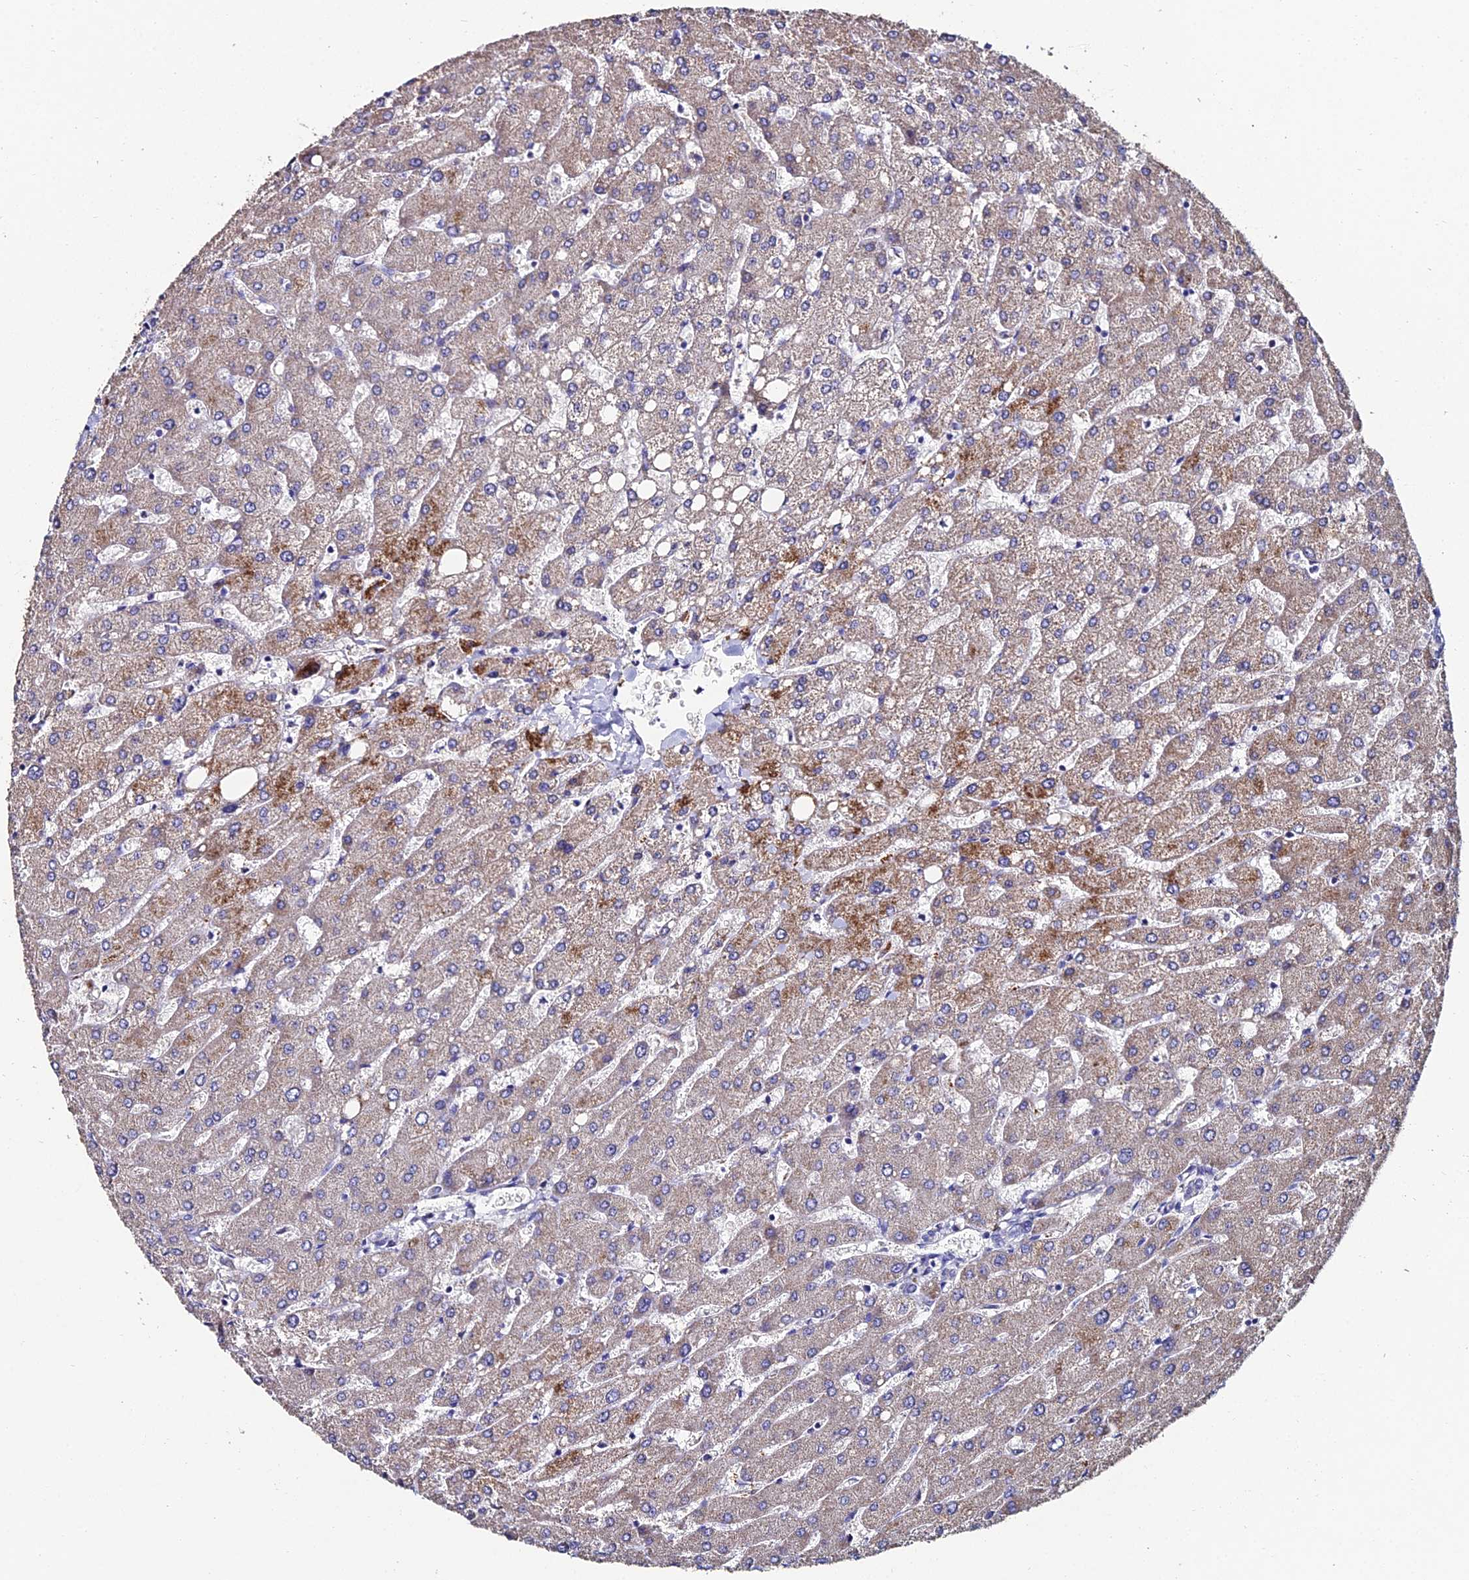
{"staining": {"intensity": "negative", "quantity": "none", "location": "none"}, "tissue": "liver", "cell_type": "Cholangiocytes", "image_type": "normal", "snomed": [{"axis": "morphology", "description": "Normal tissue, NOS"}, {"axis": "topography", "description": "Liver"}], "caption": "Liver was stained to show a protein in brown. There is no significant staining in cholangiocytes. (DAB (3,3'-diaminobenzidine) IHC, high magnification).", "gene": "ESRRG", "patient": {"sex": "male", "age": 55}}